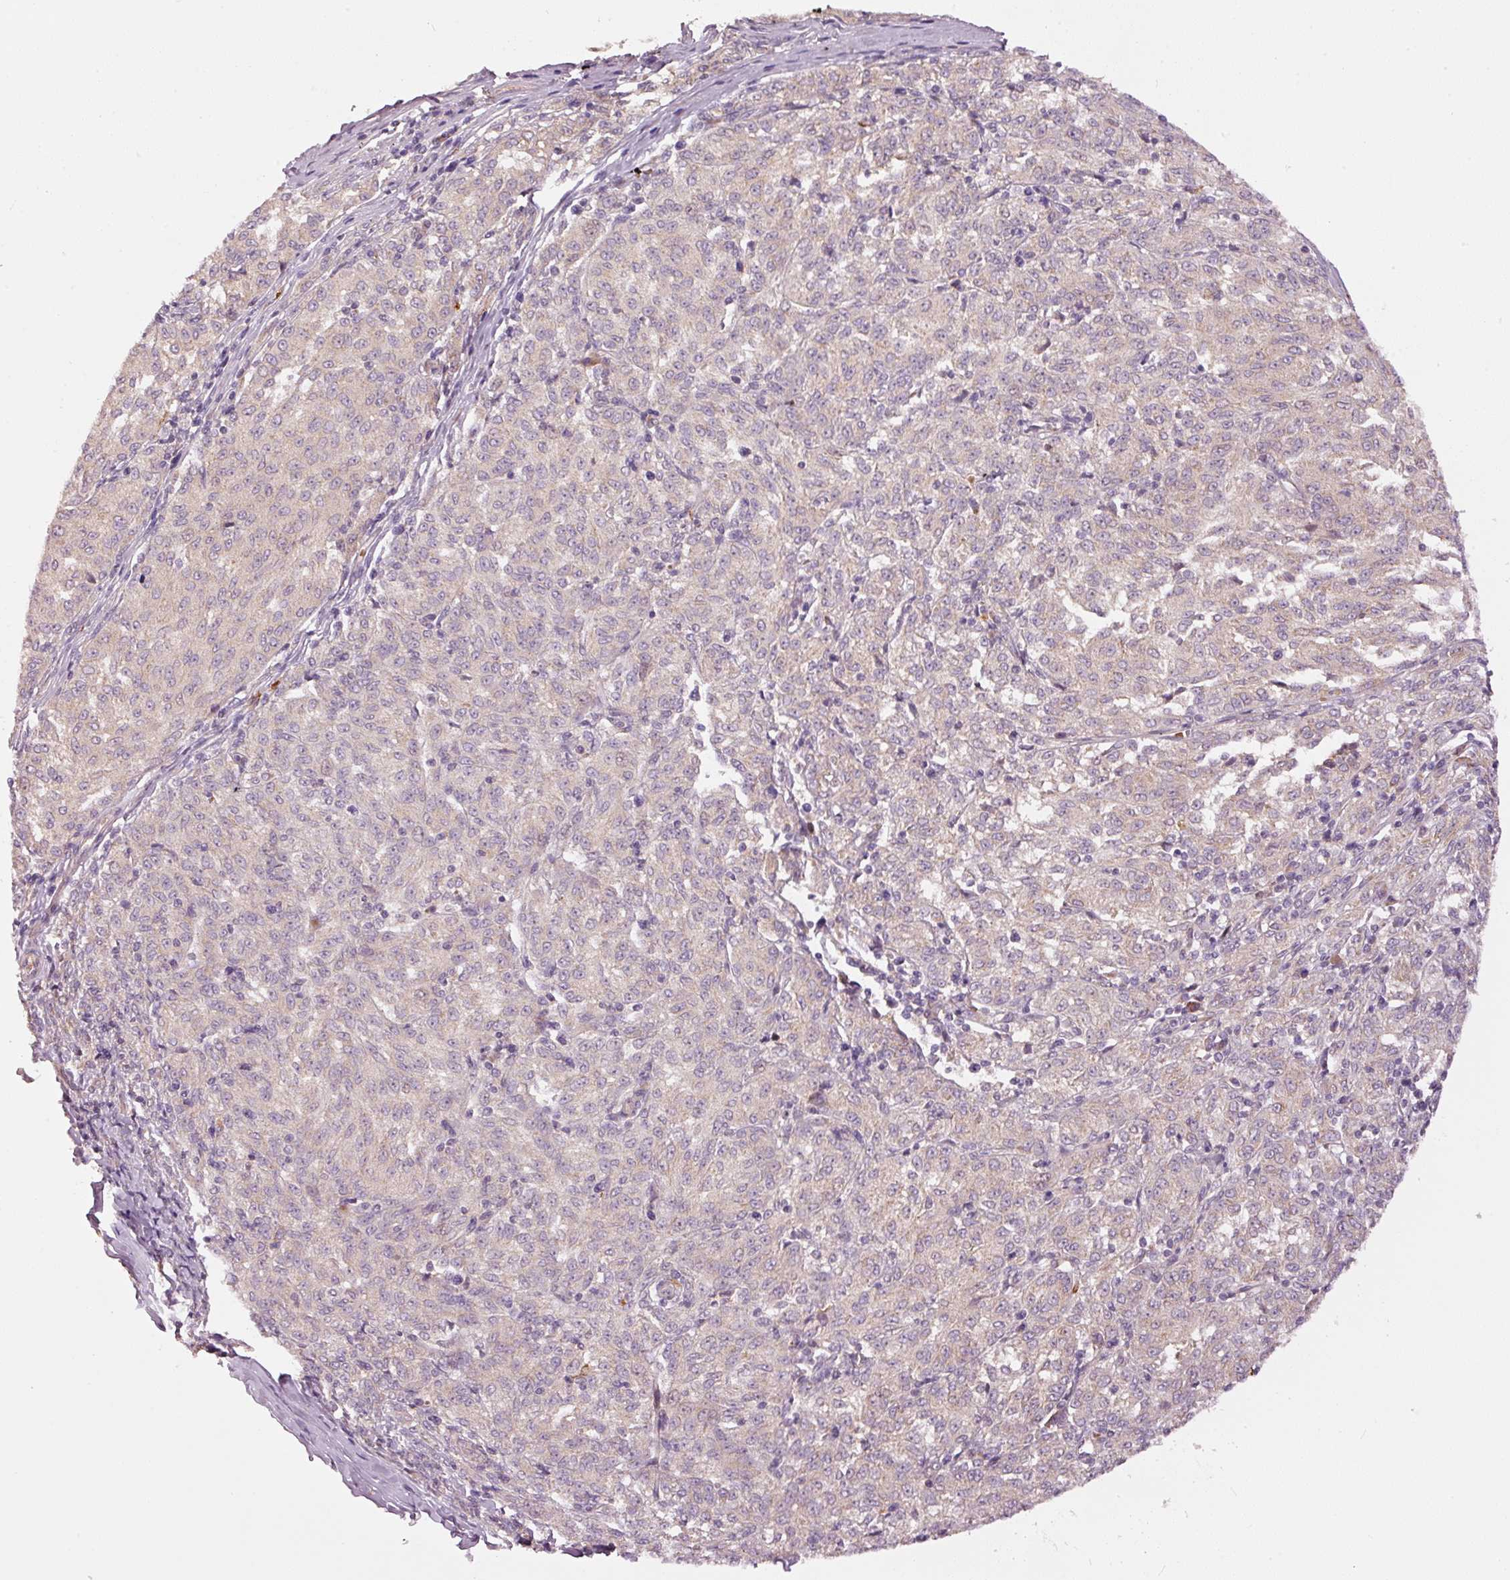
{"staining": {"intensity": "weak", "quantity": "25%-75%", "location": "cytoplasmic/membranous"}, "tissue": "melanoma", "cell_type": "Tumor cells", "image_type": "cancer", "snomed": [{"axis": "morphology", "description": "Malignant melanoma, NOS"}, {"axis": "topography", "description": "Skin"}], "caption": "A low amount of weak cytoplasmic/membranous positivity is present in approximately 25%-75% of tumor cells in malignant melanoma tissue.", "gene": "KLHL21", "patient": {"sex": "female", "age": 72}}